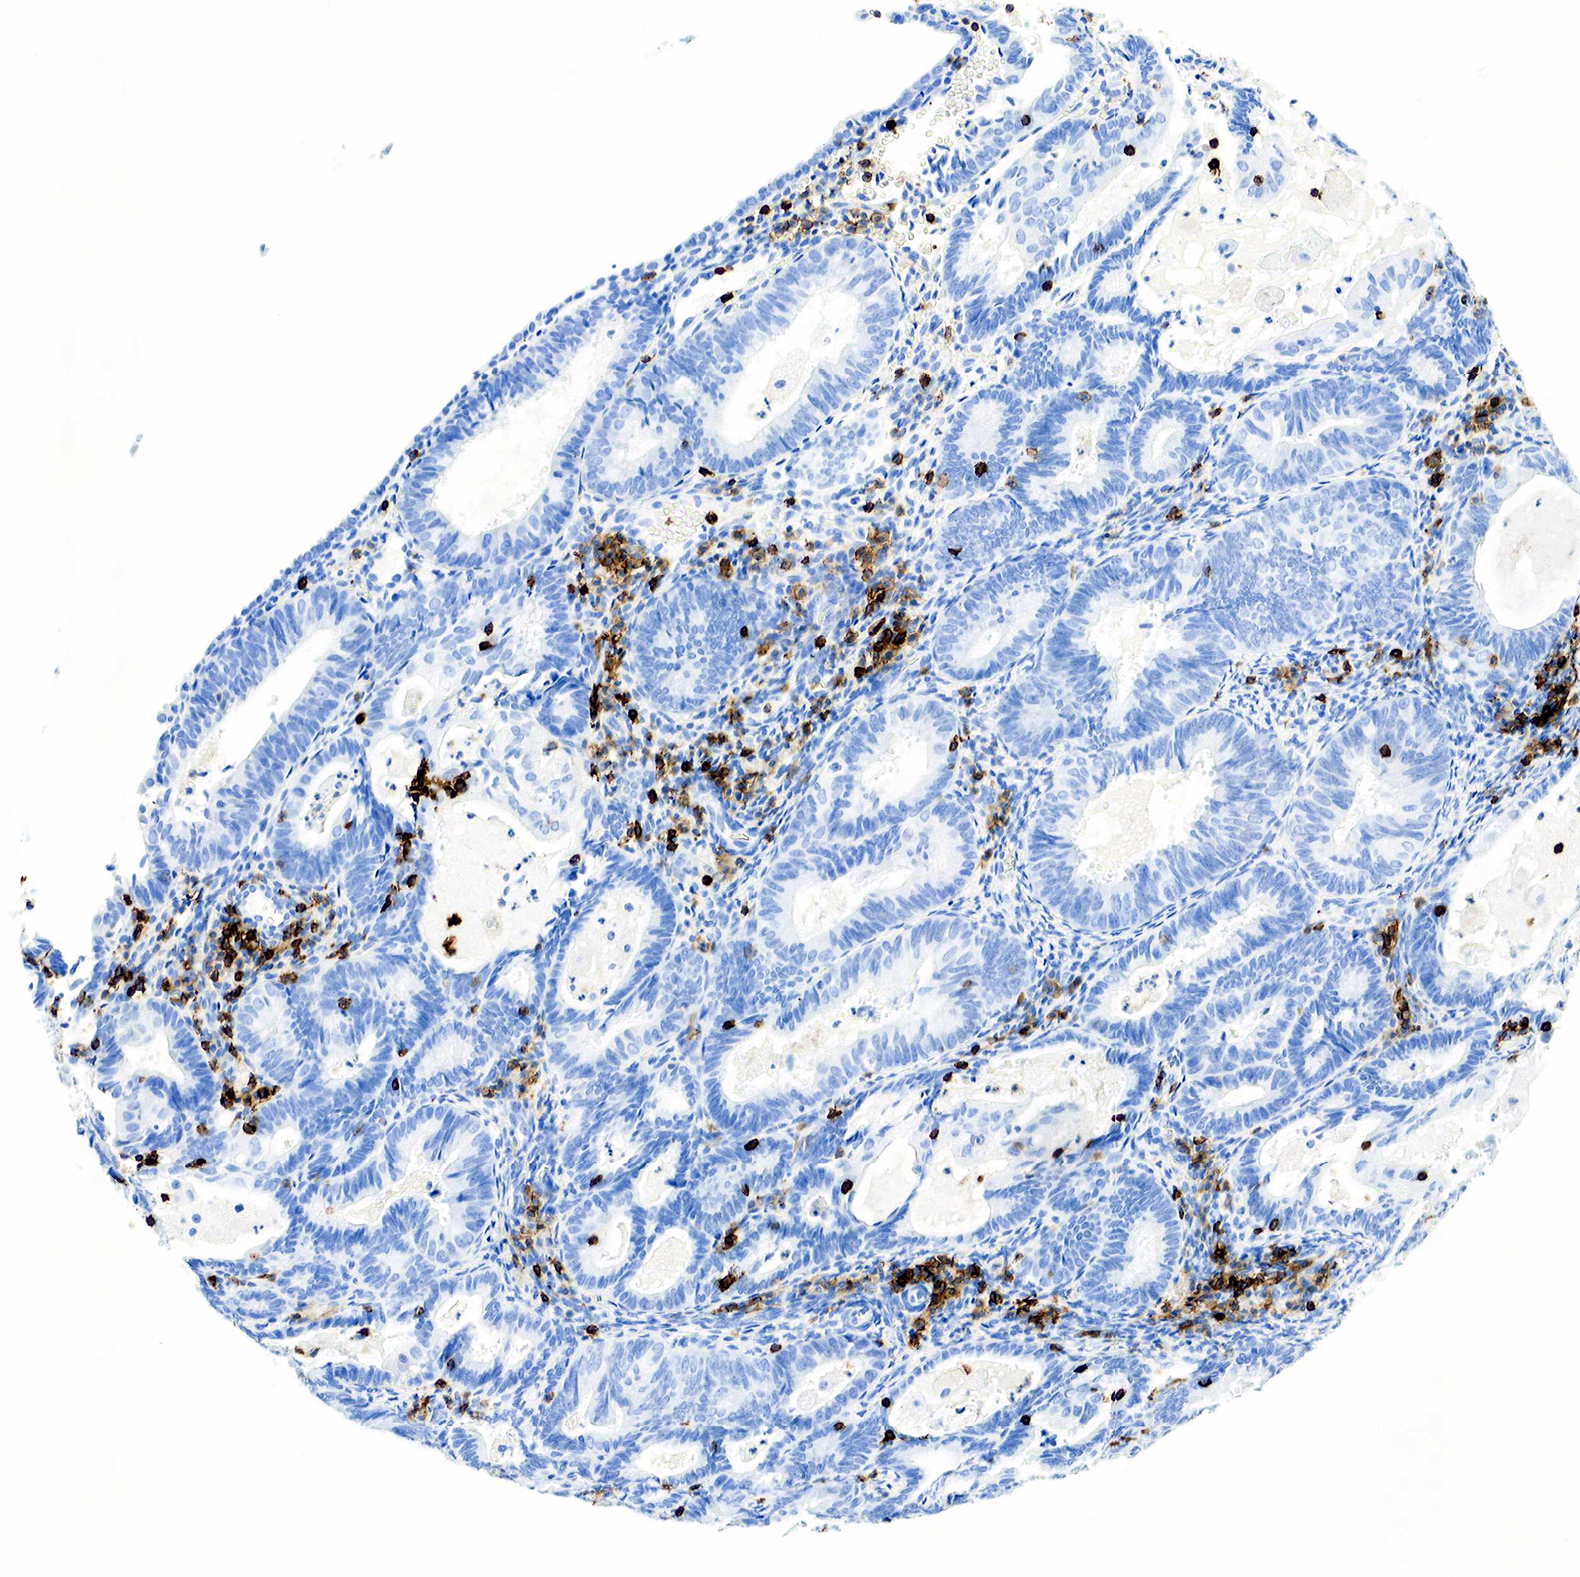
{"staining": {"intensity": "negative", "quantity": "none", "location": "none"}, "tissue": "endometrial cancer", "cell_type": "Tumor cells", "image_type": "cancer", "snomed": [{"axis": "morphology", "description": "Adenocarcinoma, NOS"}, {"axis": "topography", "description": "Endometrium"}], "caption": "An immunohistochemistry (IHC) photomicrograph of endometrial adenocarcinoma is shown. There is no staining in tumor cells of endometrial adenocarcinoma.", "gene": "PTPRC", "patient": {"sex": "female", "age": 63}}